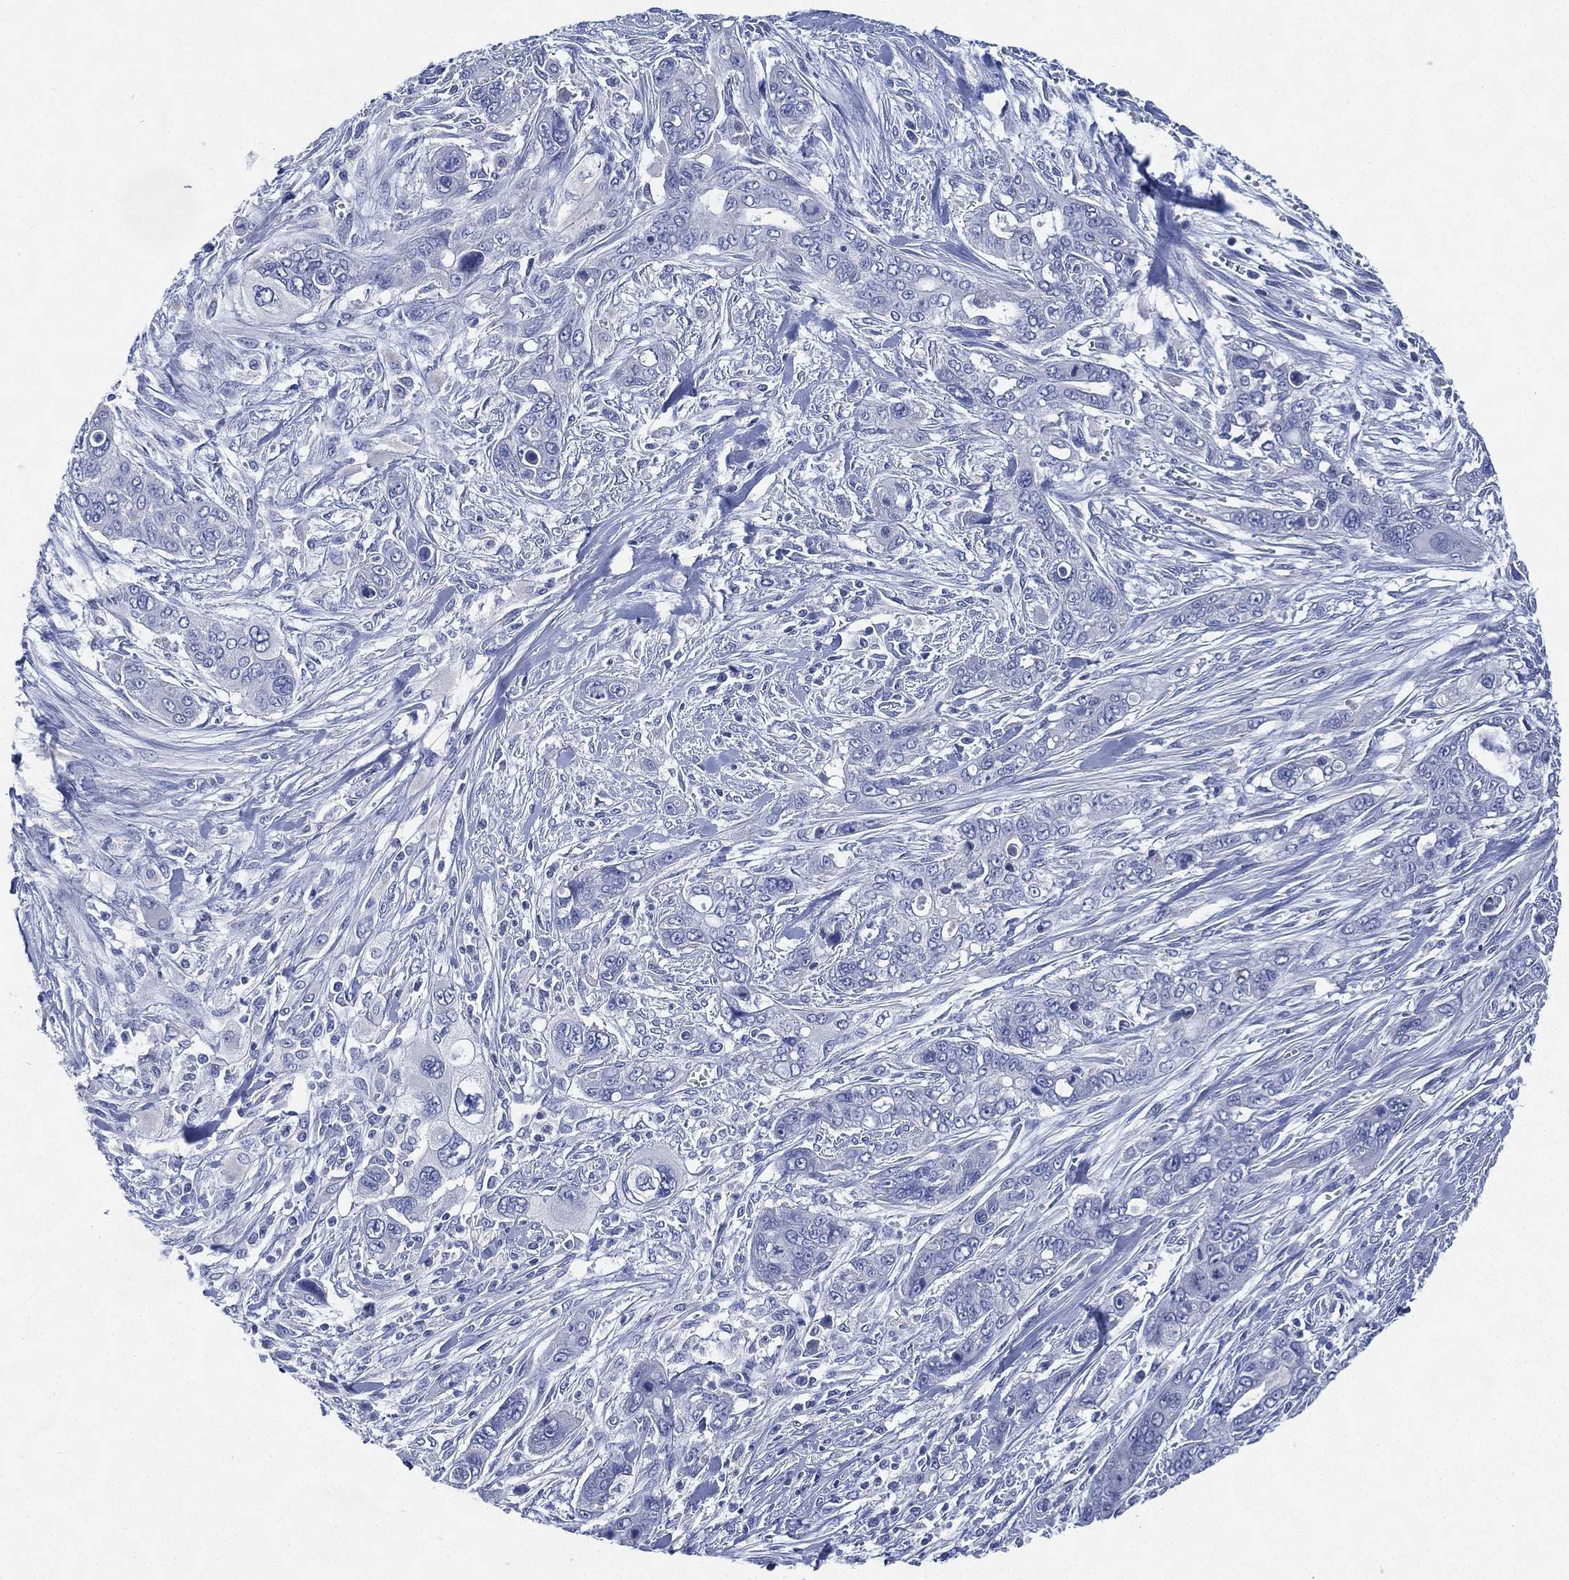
{"staining": {"intensity": "negative", "quantity": "none", "location": "none"}, "tissue": "pancreatic cancer", "cell_type": "Tumor cells", "image_type": "cancer", "snomed": [{"axis": "morphology", "description": "Adenocarcinoma, NOS"}, {"axis": "topography", "description": "Pancreas"}], "caption": "Human pancreatic cancer (adenocarcinoma) stained for a protein using immunohistochemistry (IHC) reveals no staining in tumor cells.", "gene": "CCDC70", "patient": {"sex": "male", "age": 47}}